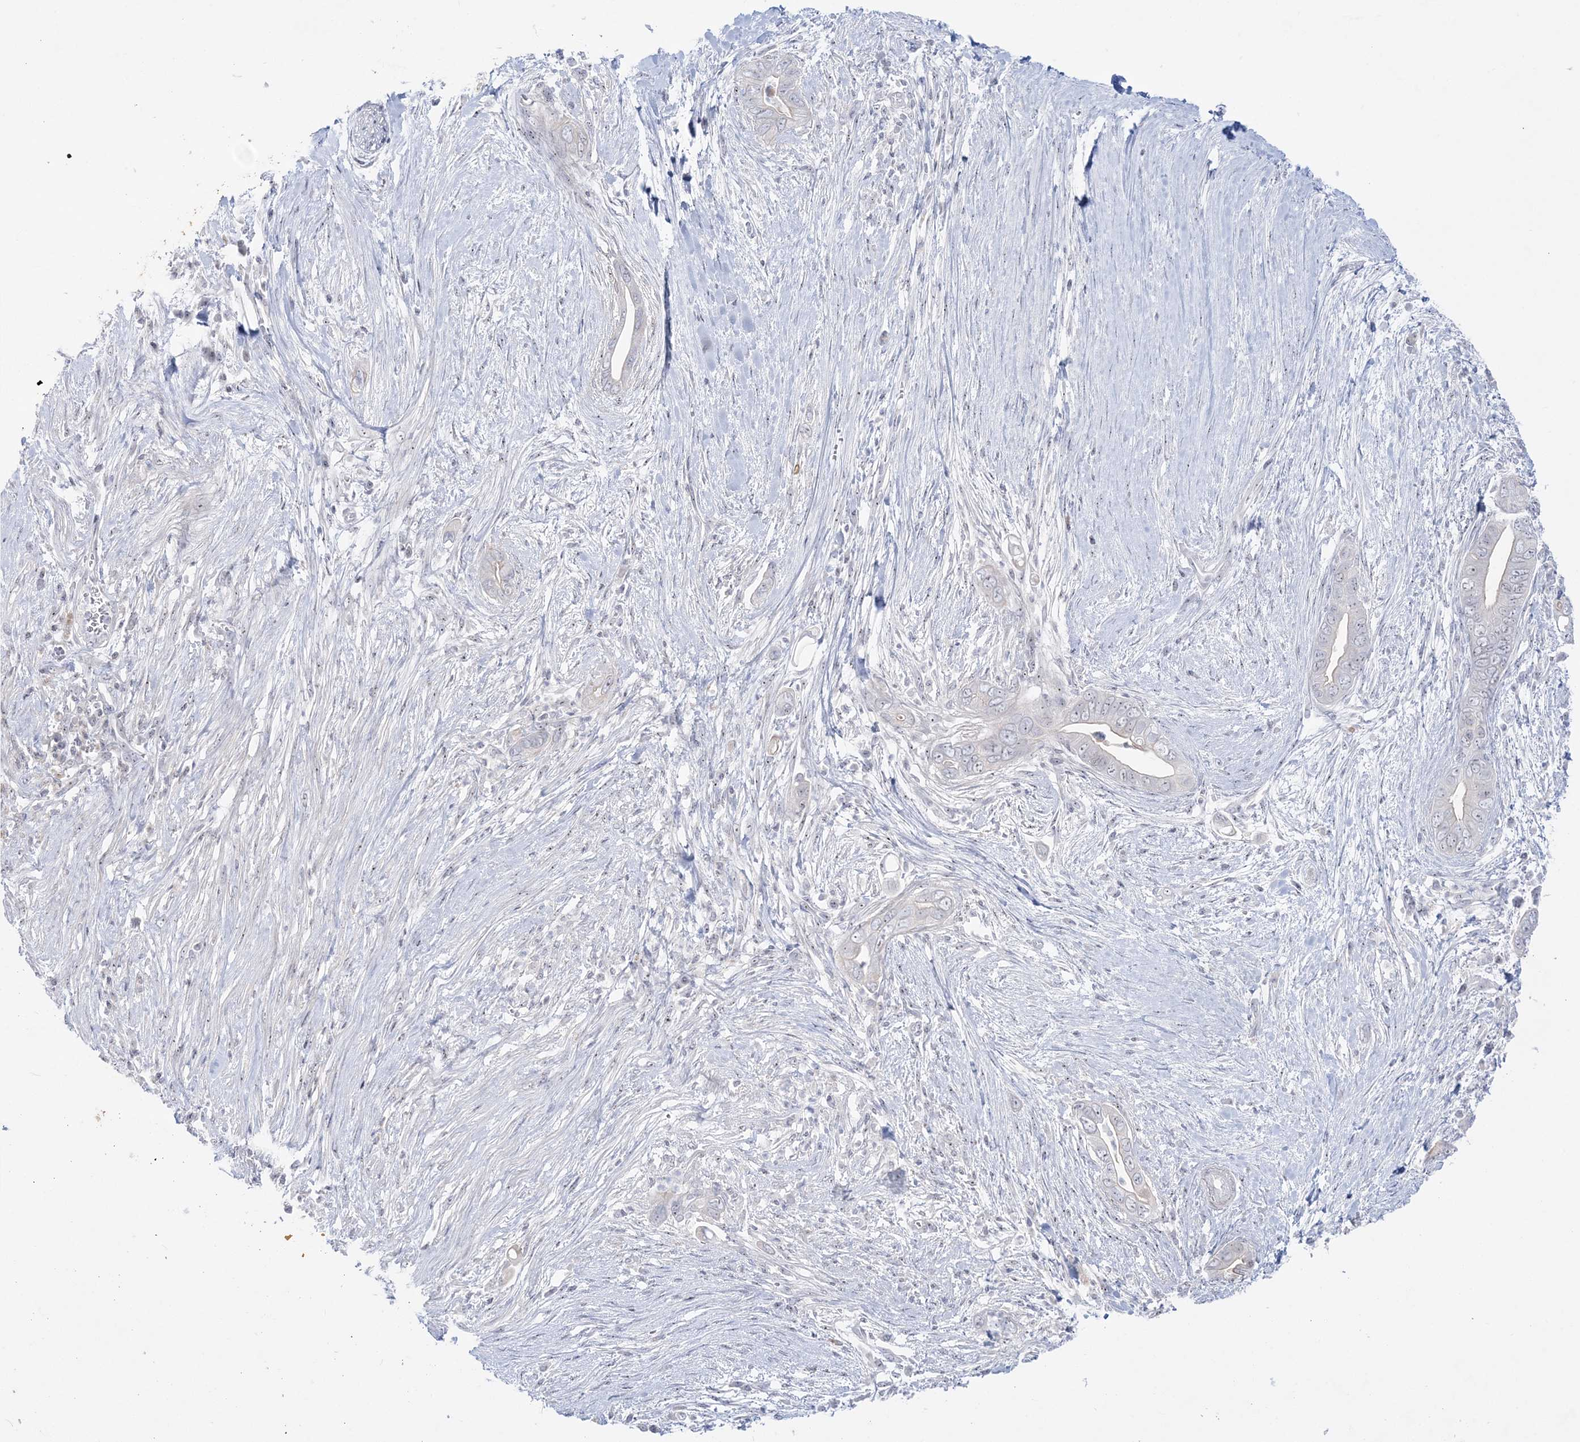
{"staining": {"intensity": "negative", "quantity": "none", "location": "none"}, "tissue": "pancreatic cancer", "cell_type": "Tumor cells", "image_type": "cancer", "snomed": [{"axis": "morphology", "description": "Adenocarcinoma, NOS"}, {"axis": "topography", "description": "Pancreas"}], "caption": "Photomicrograph shows no significant protein staining in tumor cells of pancreatic cancer. (DAB immunohistochemistry (IHC), high magnification).", "gene": "SH3BP4", "patient": {"sex": "male", "age": 75}}